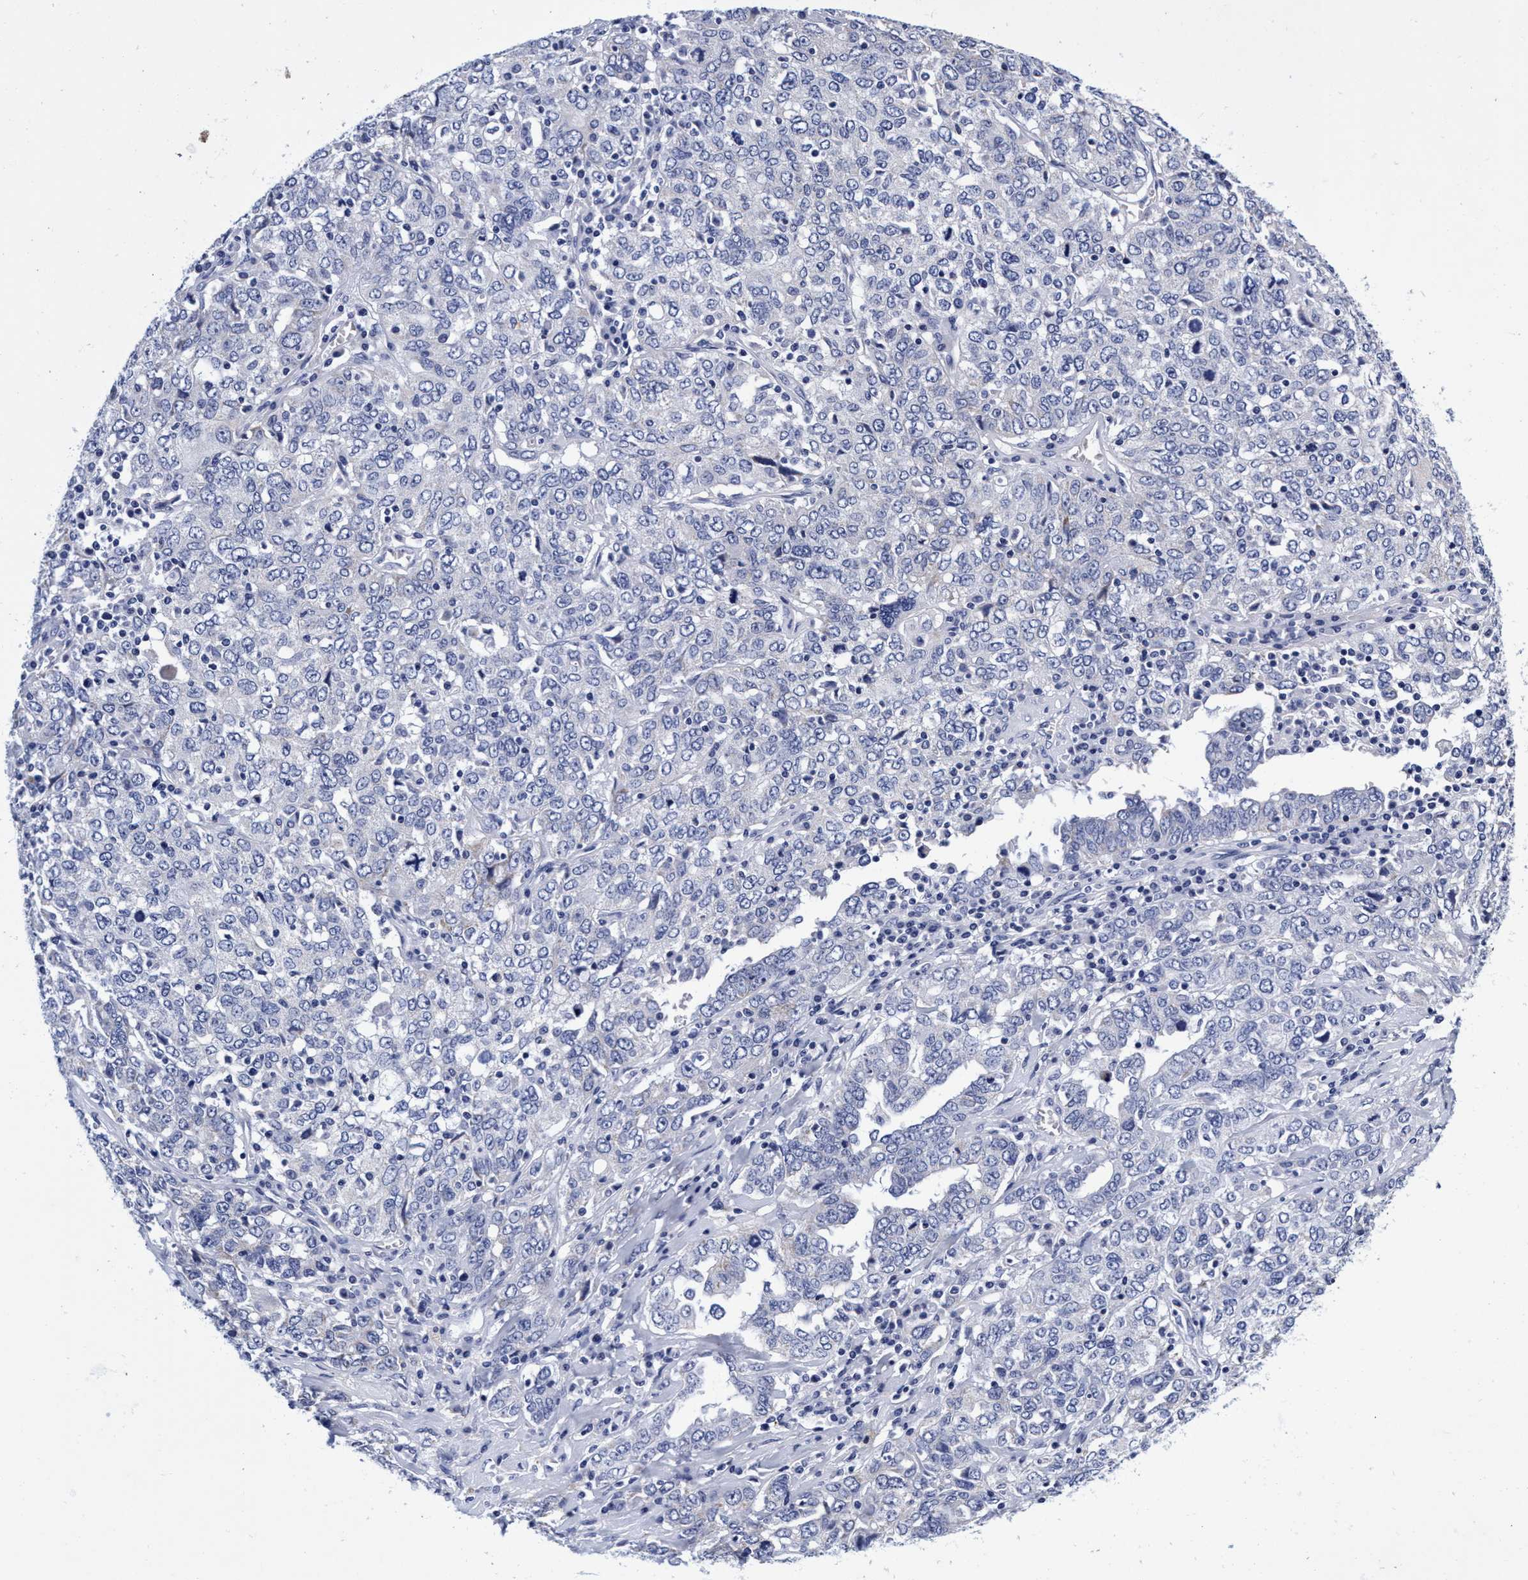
{"staining": {"intensity": "negative", "quantity": "none", "location": "none"}, "tissue": "ovarian cancer", "cell_type": "Tumor cells", "image_type": "cancer", "snomed": [{"axis": "morphology", "description": "Carcinoma, endometroid"}, {"axis": "topography", "description": "Ovary"}], "caption": "Micrograph shows no protein staining in tumor cells of ovarian endometroid carcinoma tissue. (DAB (3,3'-diaminobenzidine) IHC, high magnification).", "gene": "PLPPR1", "patient": {"sex": "female", "age": 62}}